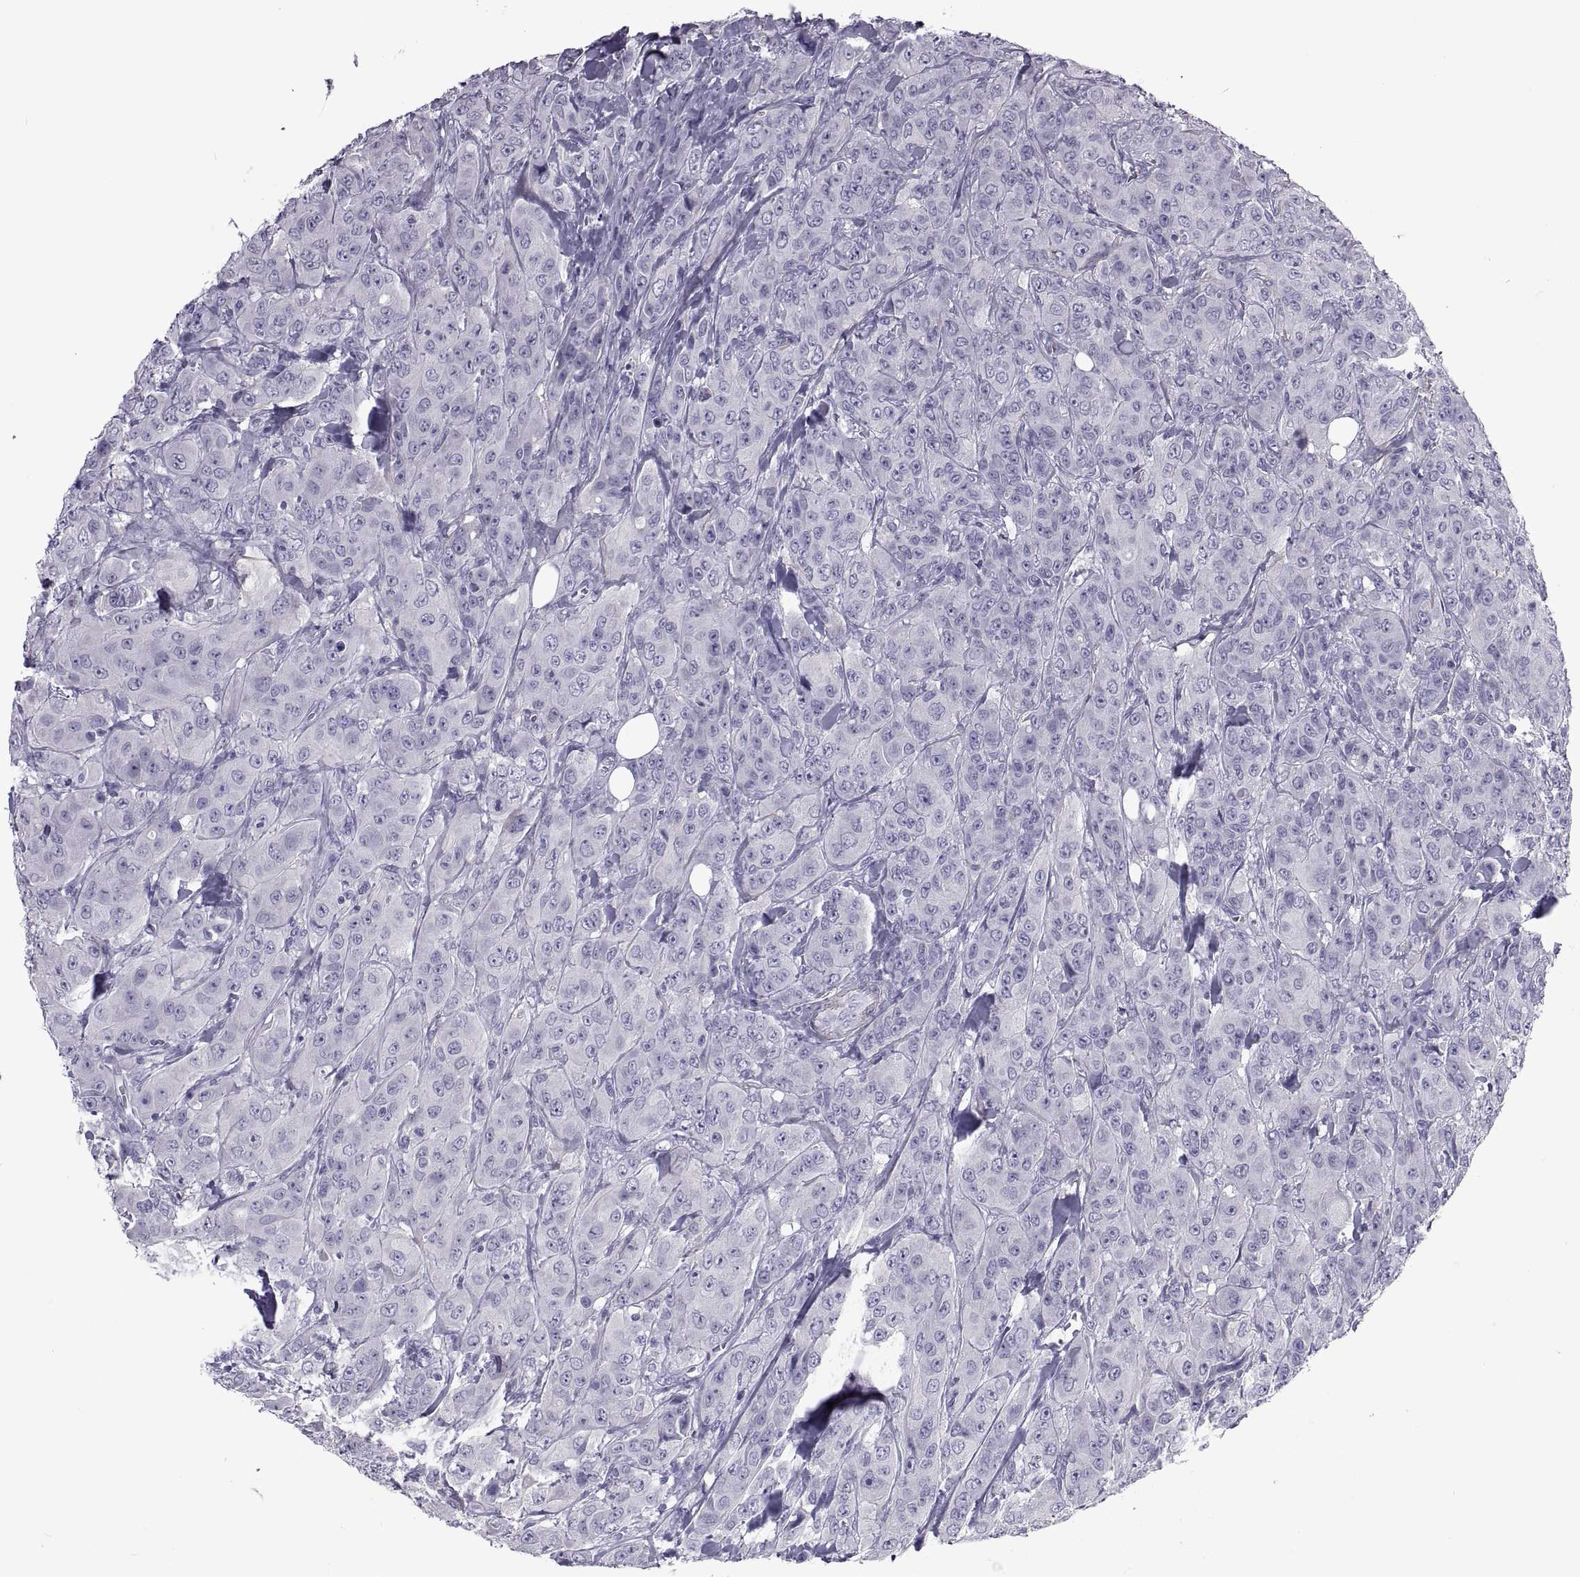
{"staining": {"intensity": "negative", "quantity": "none", "location": "none"}, "tissue": "breast cancer", "cell_type": "Tumor cells", "image_type": "cancer", "snomed": [{"axis": "morphology", "description": "Duct carcinoma"}, {"axis": "topography", "description": "Breast"}], "caption": "This is an immunohistochemistry (IHC) image of human breast intraductal carcinoma. There is no staining in tumor cells.", "gene": "MAGEB1", "patient": {"sex": "female", "age": 43}}